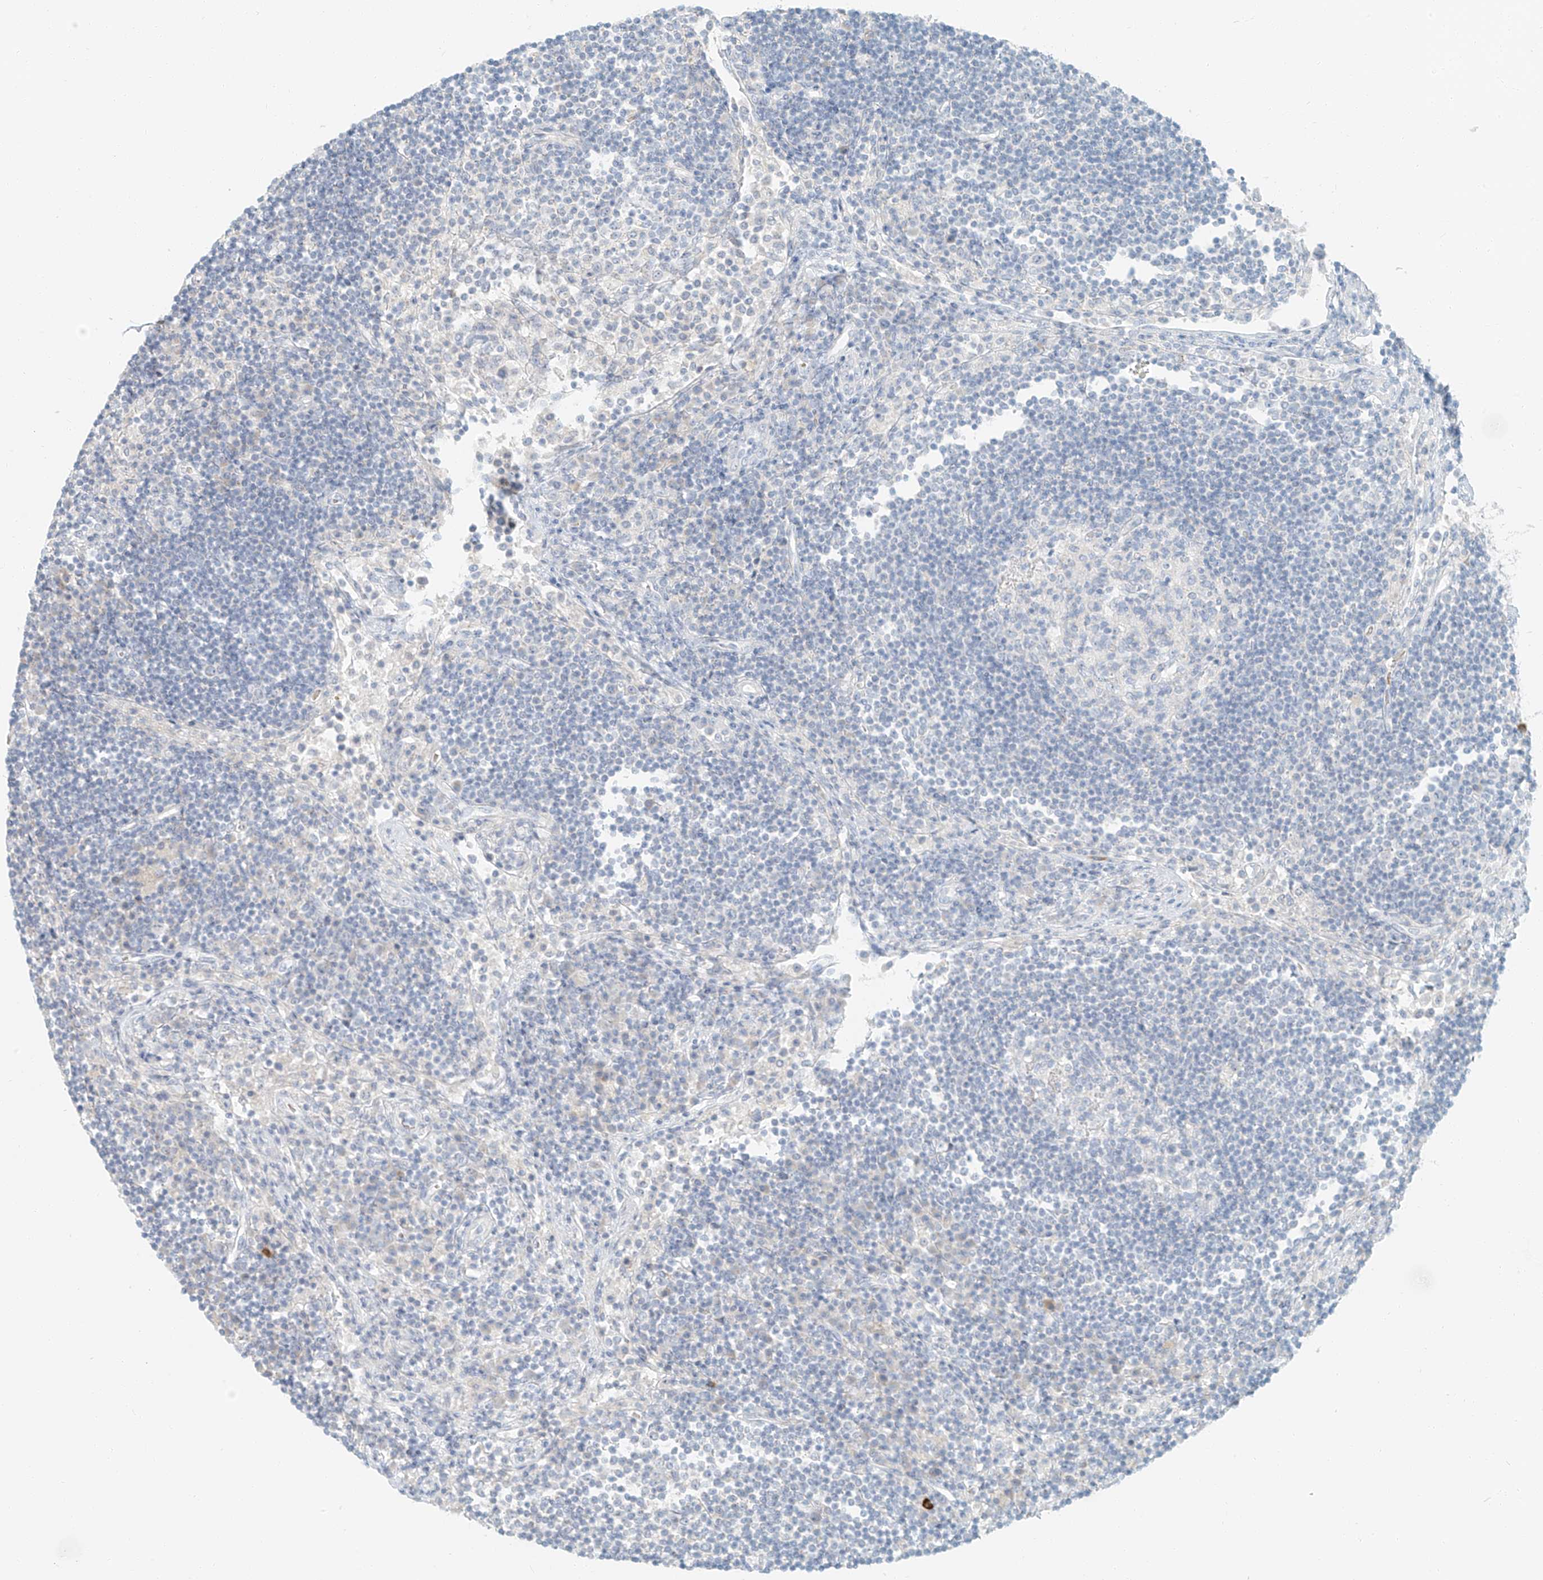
{"staining": {"intensity": "negative", "quantity": "none", "location": "none"}, "tissue": "lymph node", "cell_type": "Germinal center cells", "image_type": "normal", "snomed": [{"axis": "morphology", "description": "Normal tissue, NOS"}, {"axis": "topography", "description": "Lymph node"}], "caption": "A photomicrograph of human lymph node is negative for staining in germinal center cells. The staining is performed using DAB (3,3'-diaminobenzidine) brown chromogen with nuclei counter-stained in using hematoxylin.", "gene": "PGC", "patient": {"sex": "female", "age": 53}}